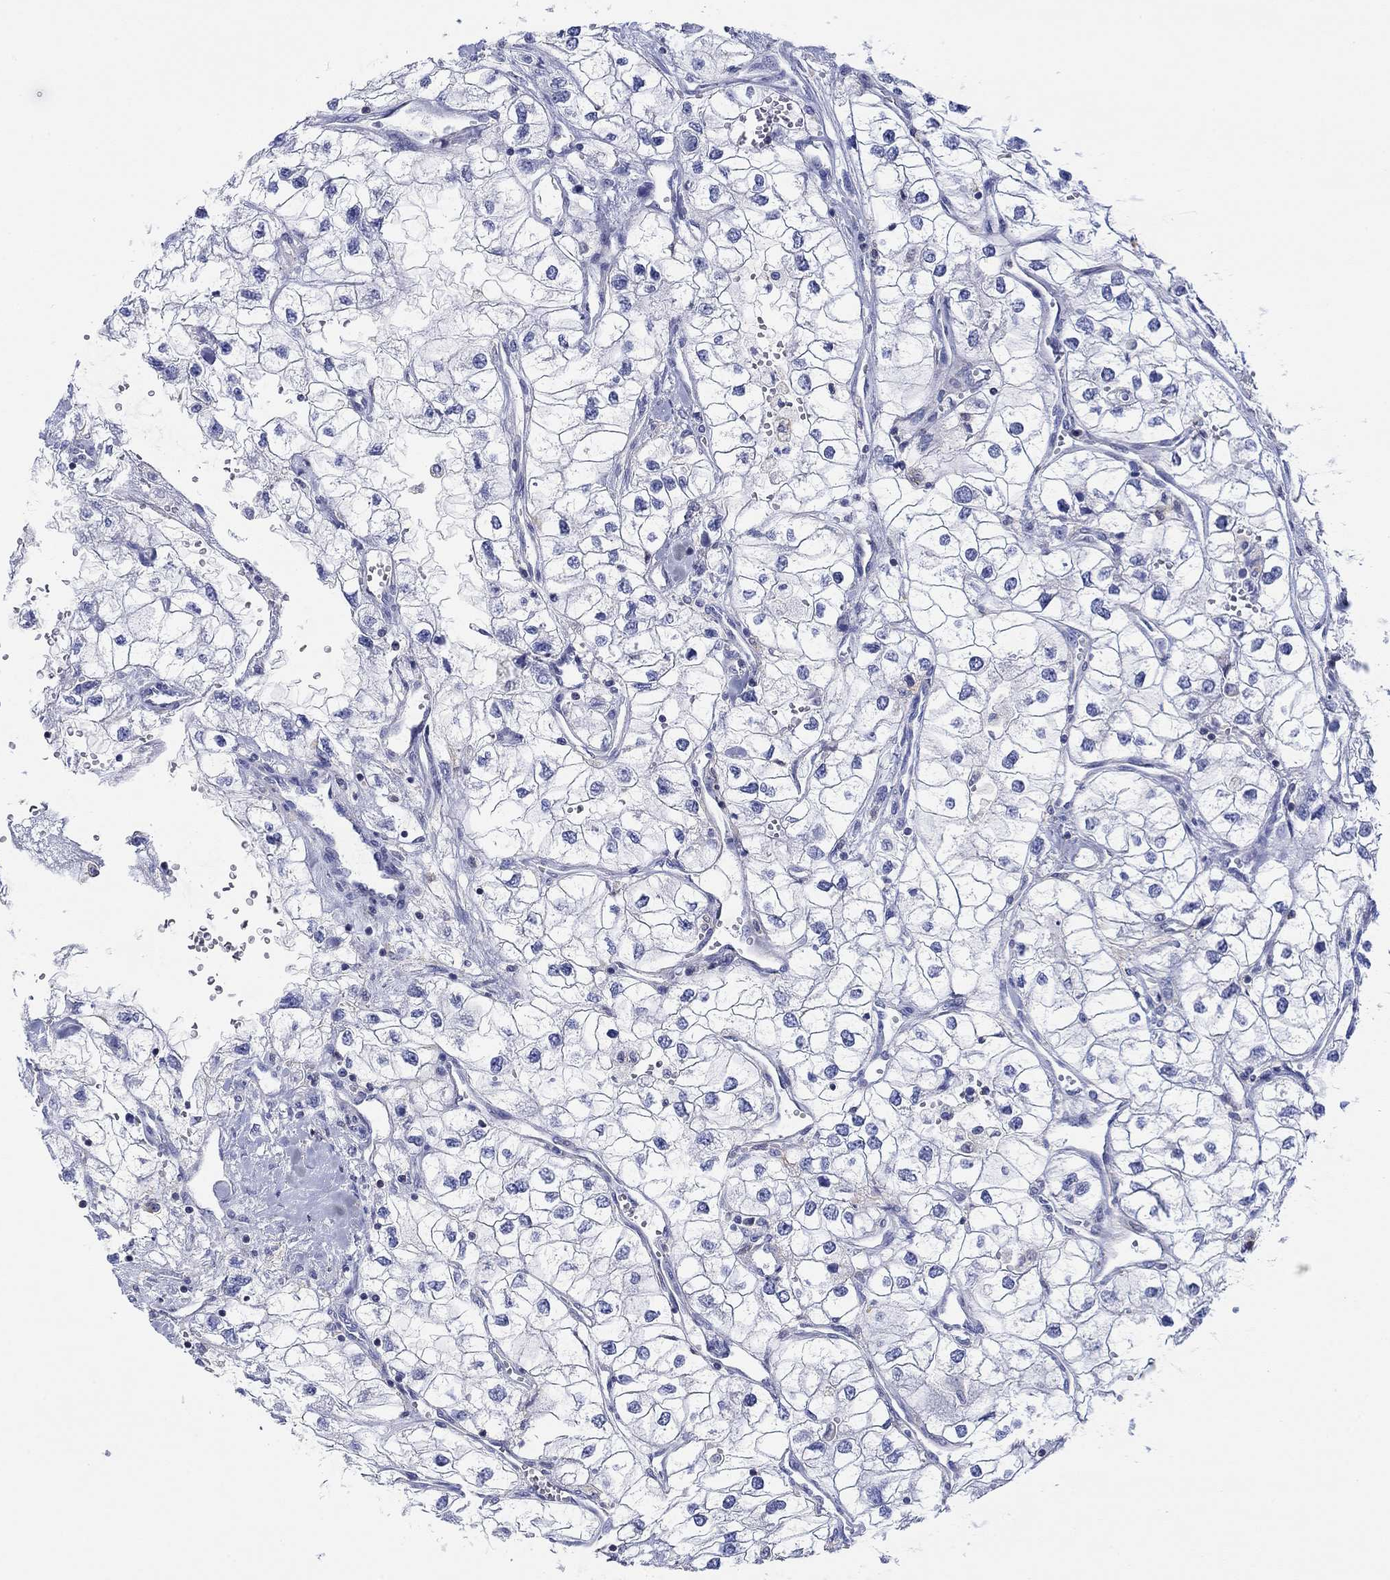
{"staining": {"intensity": "negative", "quantity": "none", "location": "none"}, "tissue": "renal cancer", "cell_type": "Tumor cells", "image_type": "cancer", "snomed": [{"axis": "morphology", "description": "Adenocarcinoma, NOS"}, {"axis": "topography", "description": "Kidney"}], "caption": "There is no significant positivity in tumor cells of renal adenocarcinoma.", "gene": "PPIL6", "patient": {"sex": "male", "age": 59}}